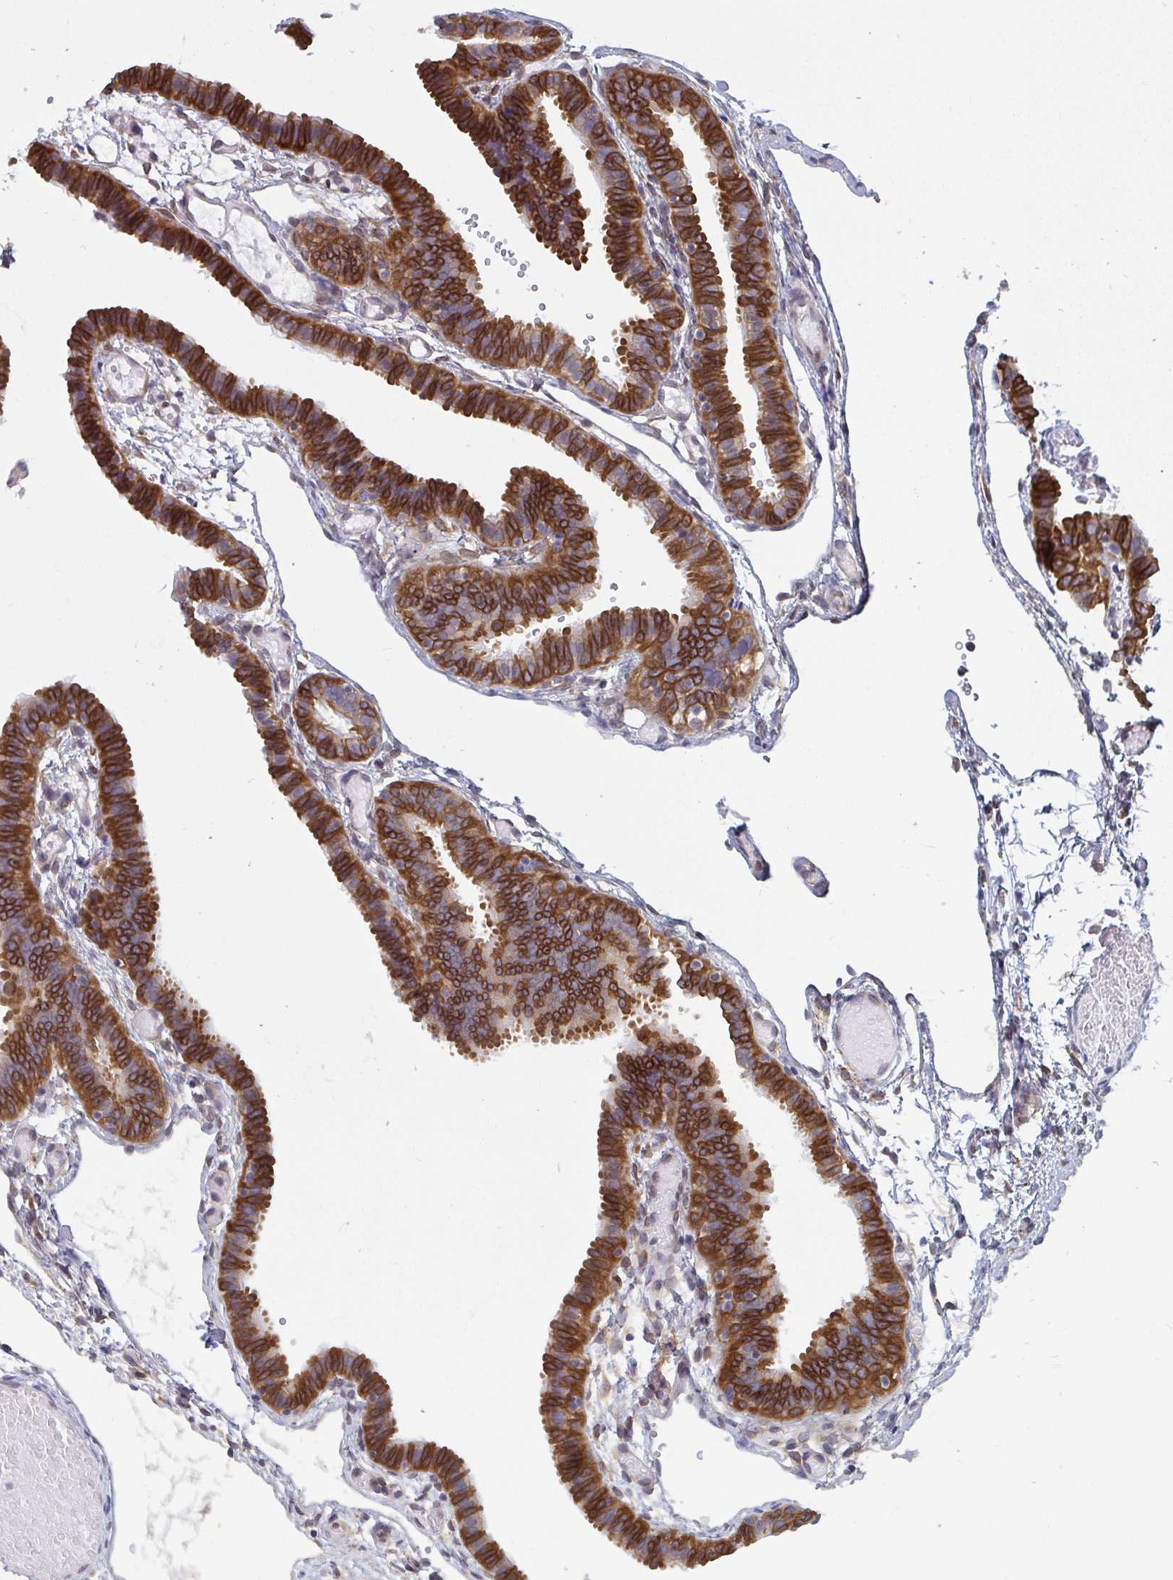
{"staining": {"intensity": "strong", "quantity": ">75%", "location": "cytoplasmic/membranous"}, "tissue": "fallopian tube", "cell_type": "Glandular cells", "image_type": "normal", "snomed": [{"axis": "morphology", "description": "Normal tissue, NOS"}, {"axis": "topography", "description": "Fallopian tube"}], "caption": "Immunohistochemistry (IHC) histopathology image of benign fallopian tube: fallopian tube stained using immunohistochemistry displays high levels of strong protein expression localized specifically in the cytoplasmic/membranous of glandular cells, appearing as a cytoplasmic/membranous brown color.", "gene": "LYSMD4", "patient": {"sex": "female", "age": 37}}